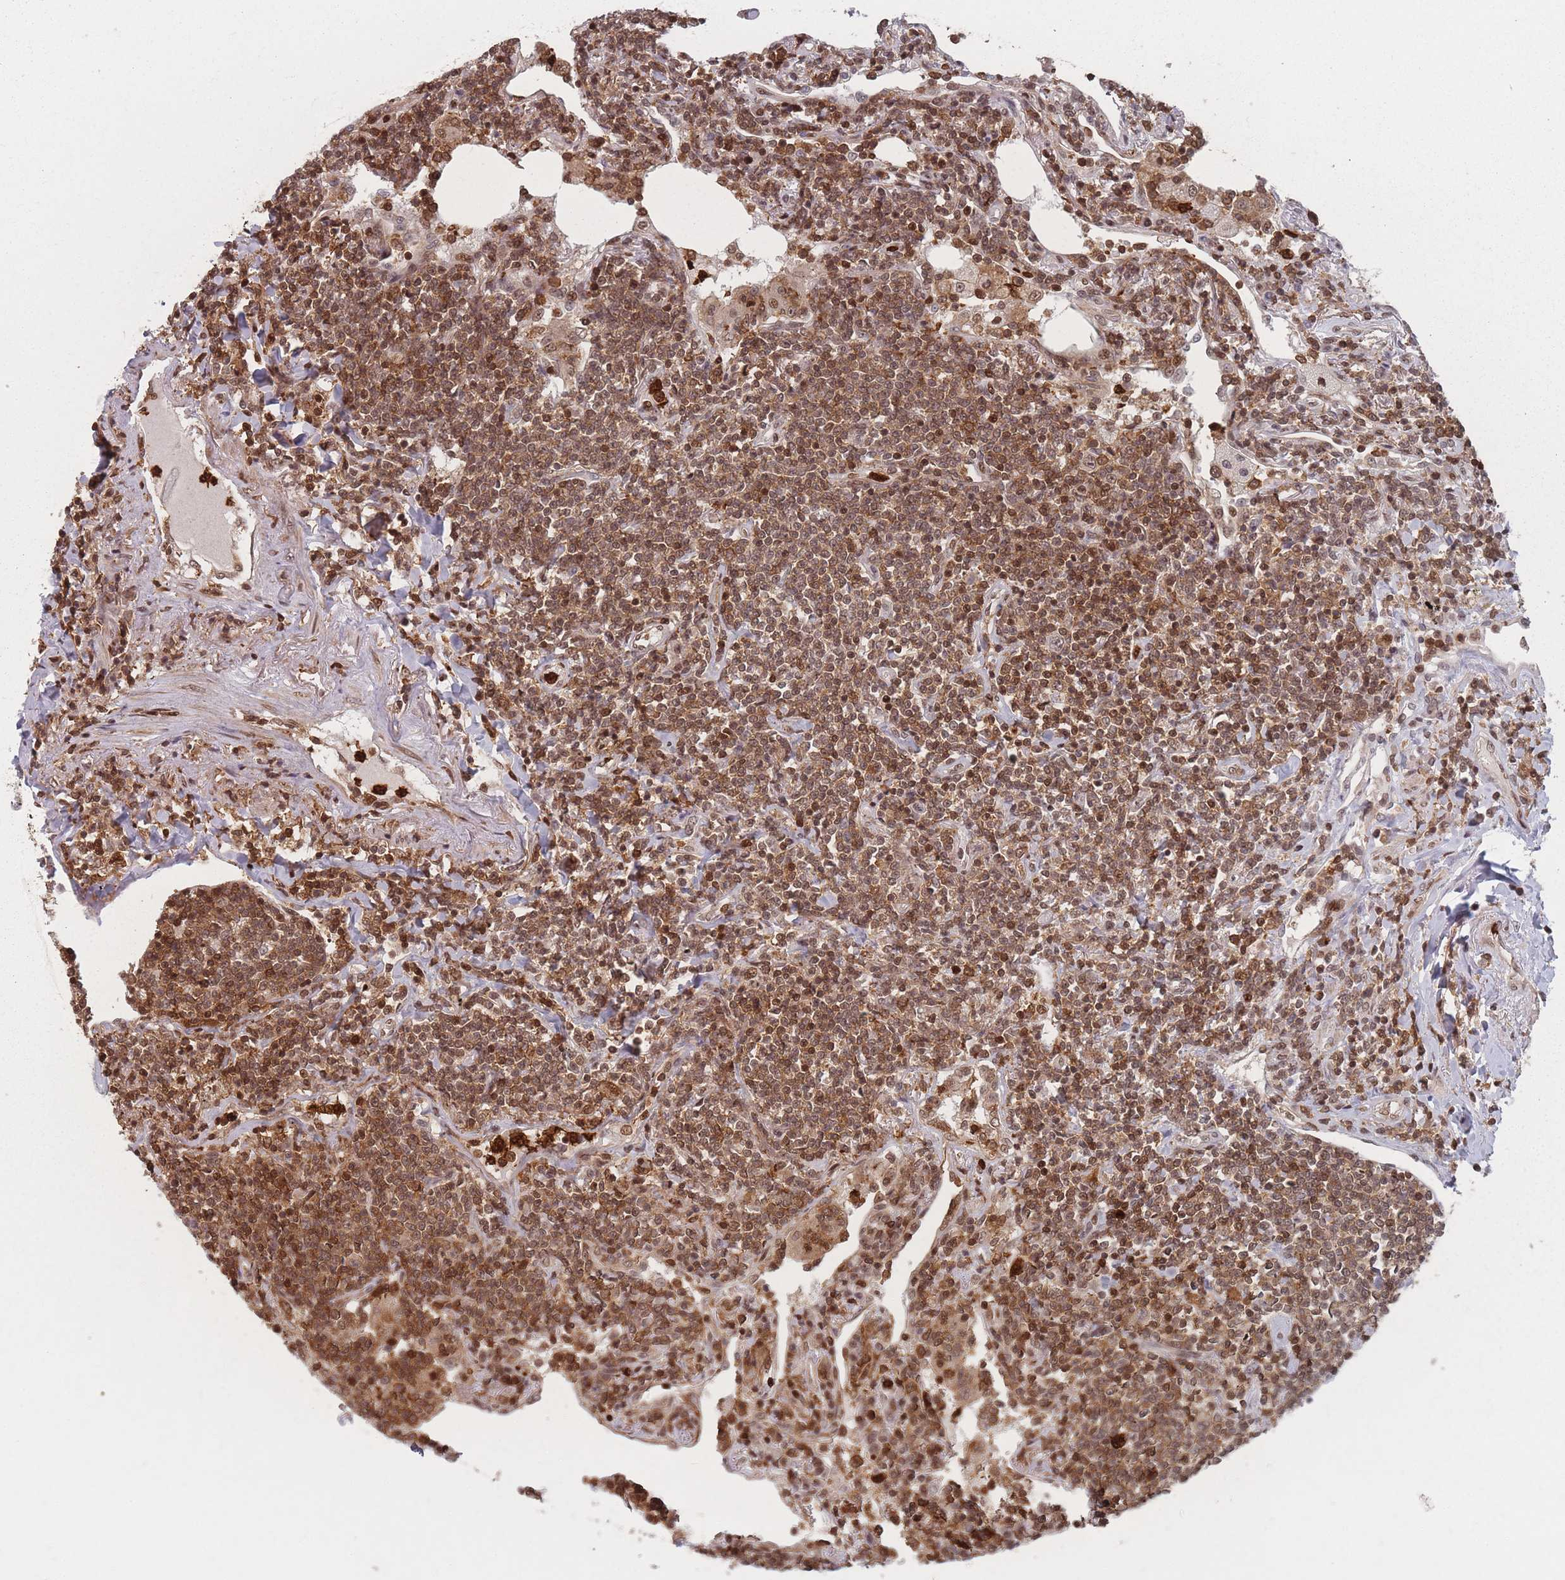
{"staining": {"intensity": "moderate", "quantity": ">75%", "location": "cytoplasmic/membranous,nuclear"}, "tissue": "lymphoma", "cell_type": "Tumor cells", "image_type": "cancer", "snomed": [{"axis": "morphology", "description": "Malignant lymphoma, non-Hodgkin's type, Low grade"}, {"axis": "topography", "description": "Lung"}], "caption": "Brown immunohistochemical staining in lymphoma exhibits moderate cytoplasmic/membranous and nuclear positivity in approximately >75% of tumor cells.", "gene": "WDR55", "patient": {"sex": "female", "age": 71}}